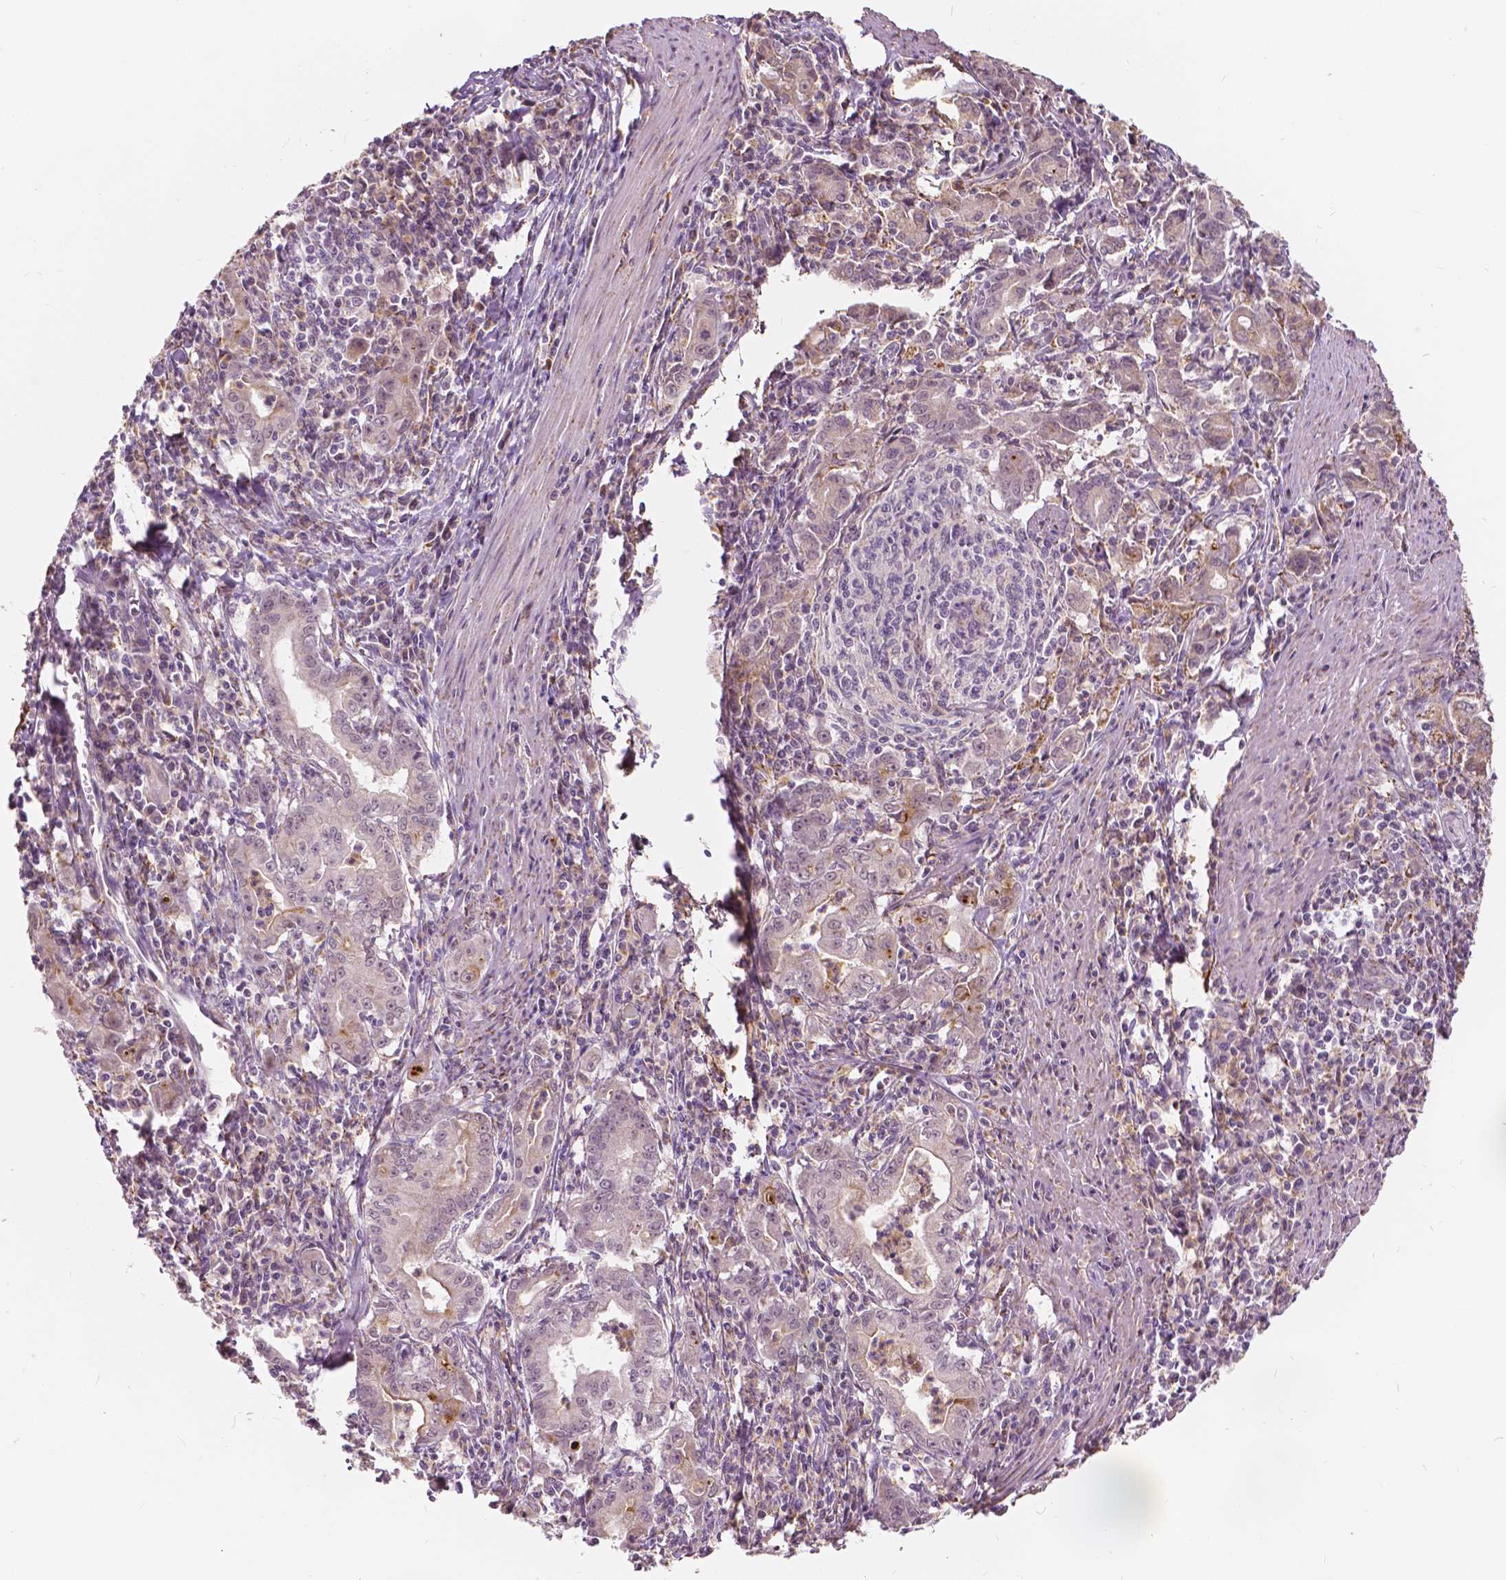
{"staining": {"intensity": "negative", "quantity": "none", "location": "none"}, "tissue": "stomach cancer", "cell_type": "Tumor cells", "image_type": "cancer", "snomed": [{"axis": "morphology", "description": "Adenocarcinoma, NOS"}, {"axis": "topography", "description": "Stomach, upper"}], "caption": "A high-resolution histopathology image shows IHC staining of stomach adenocarcinoma, which shows no significant expression in tumor cells. (Immunohistochemistry, brightfield microscopy, high magnification).", "gene": "DLX6", "patient": {"sex": "female", "age": 79}}